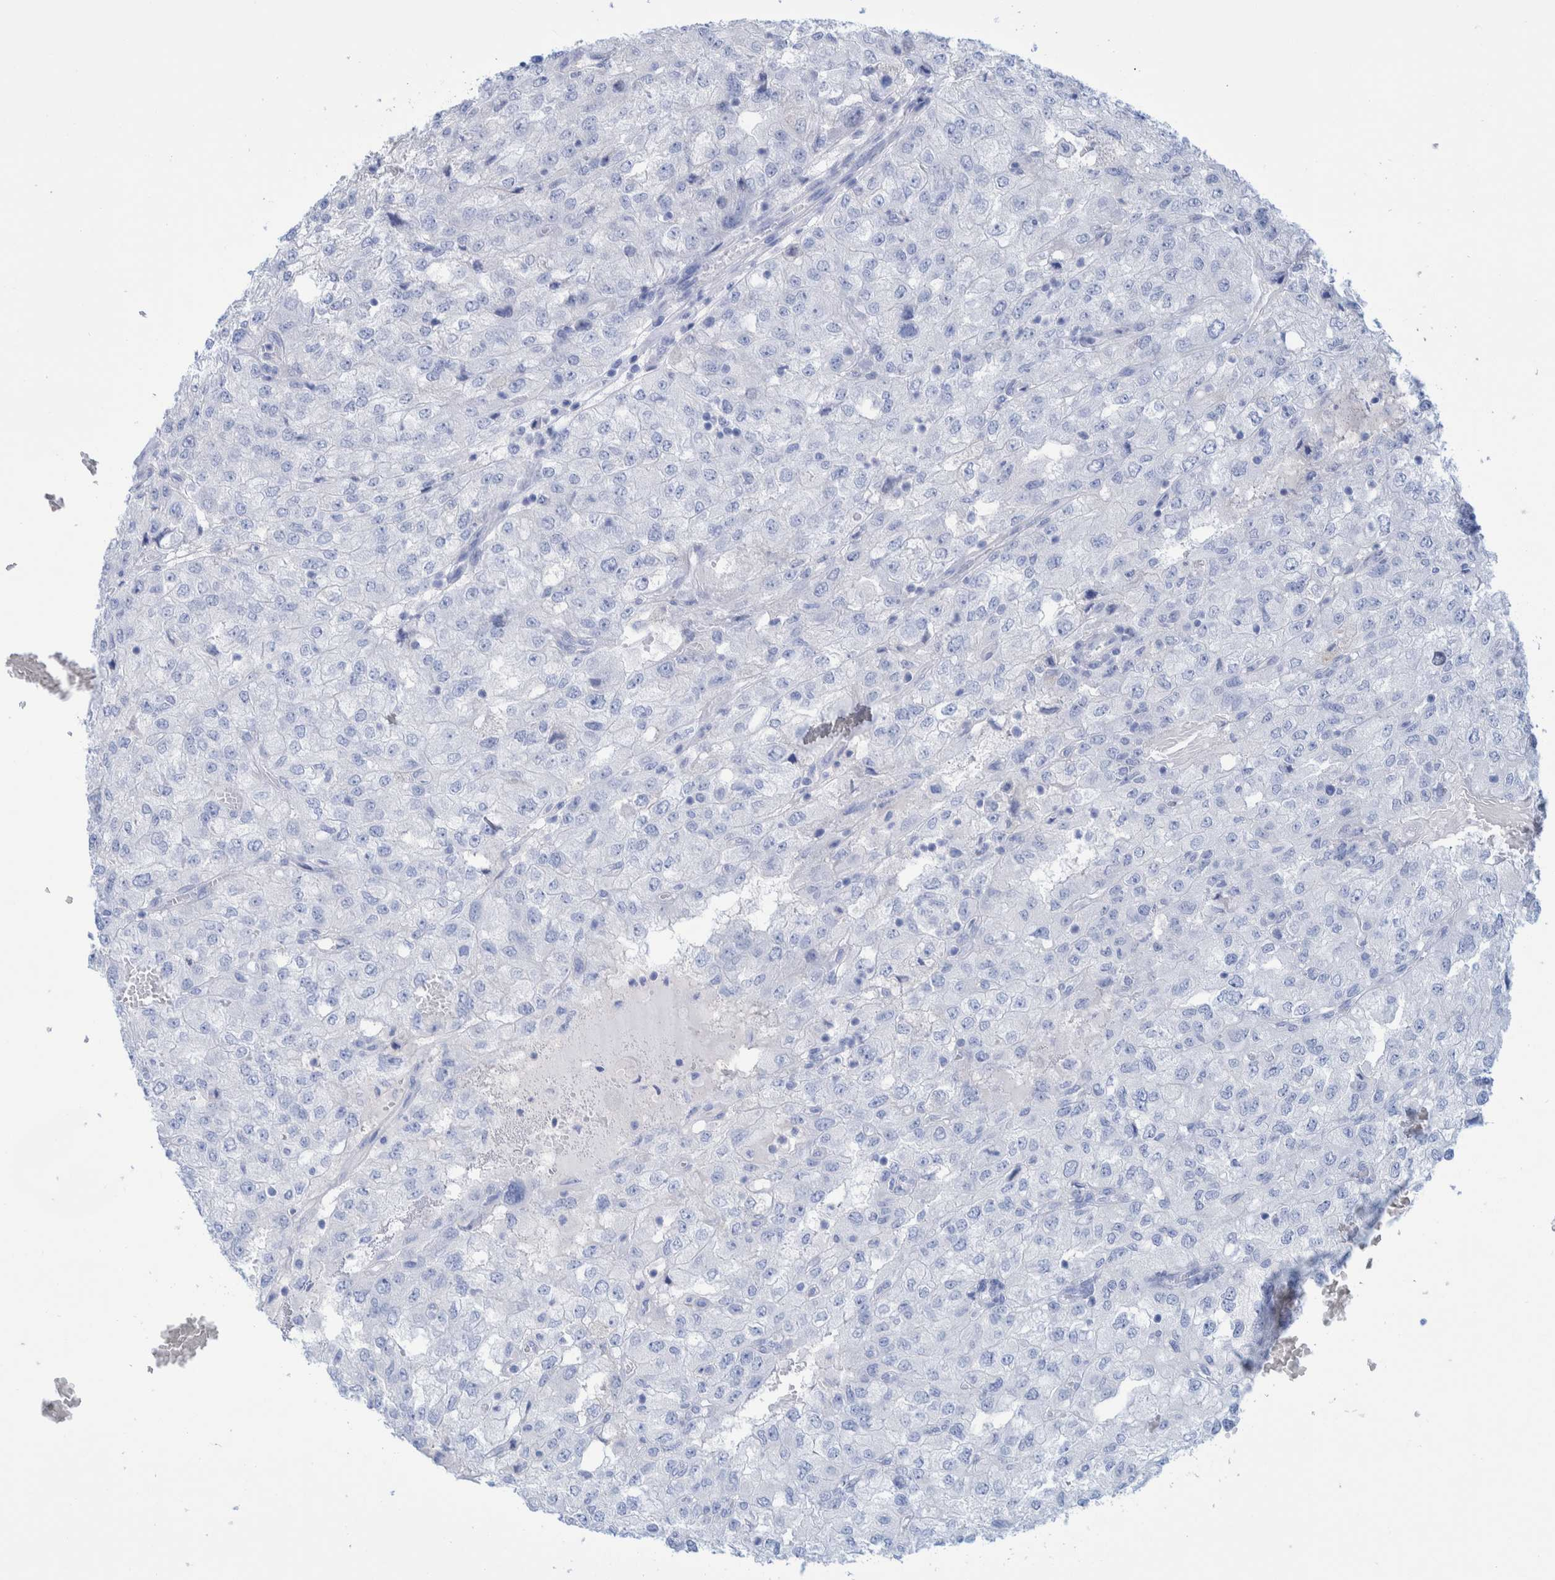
{"staining": {"intensity": "negative", "quantity": "none", "location": "none"}, "tissue": "renal cancer", "cell_type": "Tumor cells", "image_type": "cancer", "snomed": [{"axis": "morphology", "description": "Adenocarcinoma, NOS"}, {"axis": "topography", "description": "Kidney"}], "caption": "Protein analysis of adenocarcinoma (renal) exhibits no significant positivity in tumor cells. The staining was performed using DAB to visualize the protein expression in brown, while the nuclei were stained in blue with hematoxylin (Magnification: 20x).", "gene": "PERP", "patient": {"sex": "female", "age": 54}}